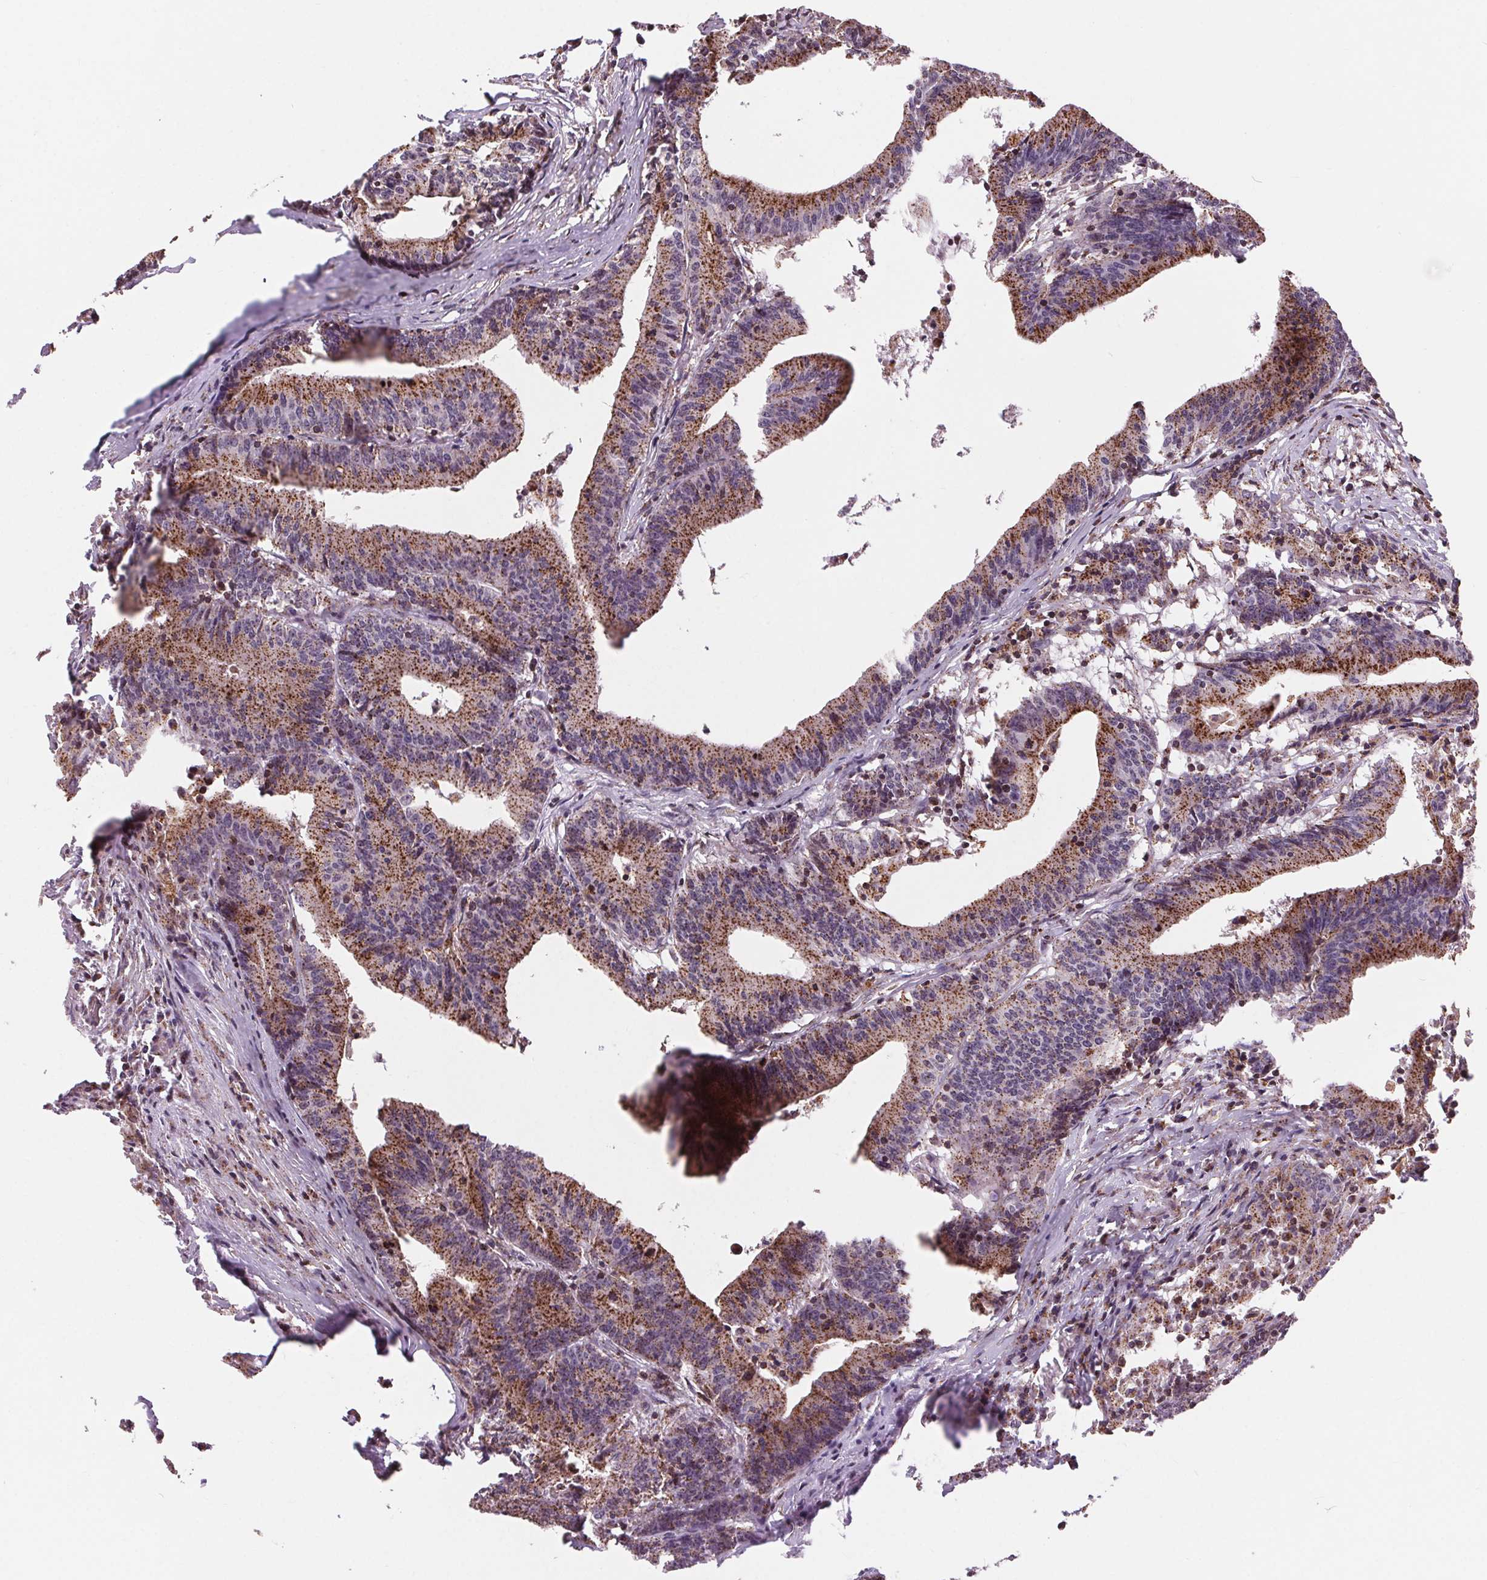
{"staining": {"intensity": "moderate", "quantity": ">75%", "location": "cytoplasmic/membranous"}, "tissue": "colorectal cancer", "cell_type": "Tumor cells", "image_type": "cancer", "snomed": [{"axis": "morphology", "description": "Adenocarcinoma, NOS"}, {"axis": "topography", "description": "Colon"}], "caption": "Brown immunohistochemical staining in human adenocarcinoma (colorectal) displays moderate cytoplasmic/membranous expression in approximately >75% of tumor cells. (IHC, brightfield microscopy, high magnification).", "gene": "CHMP4B", "patient": {"sex": "female", "age": 78}}